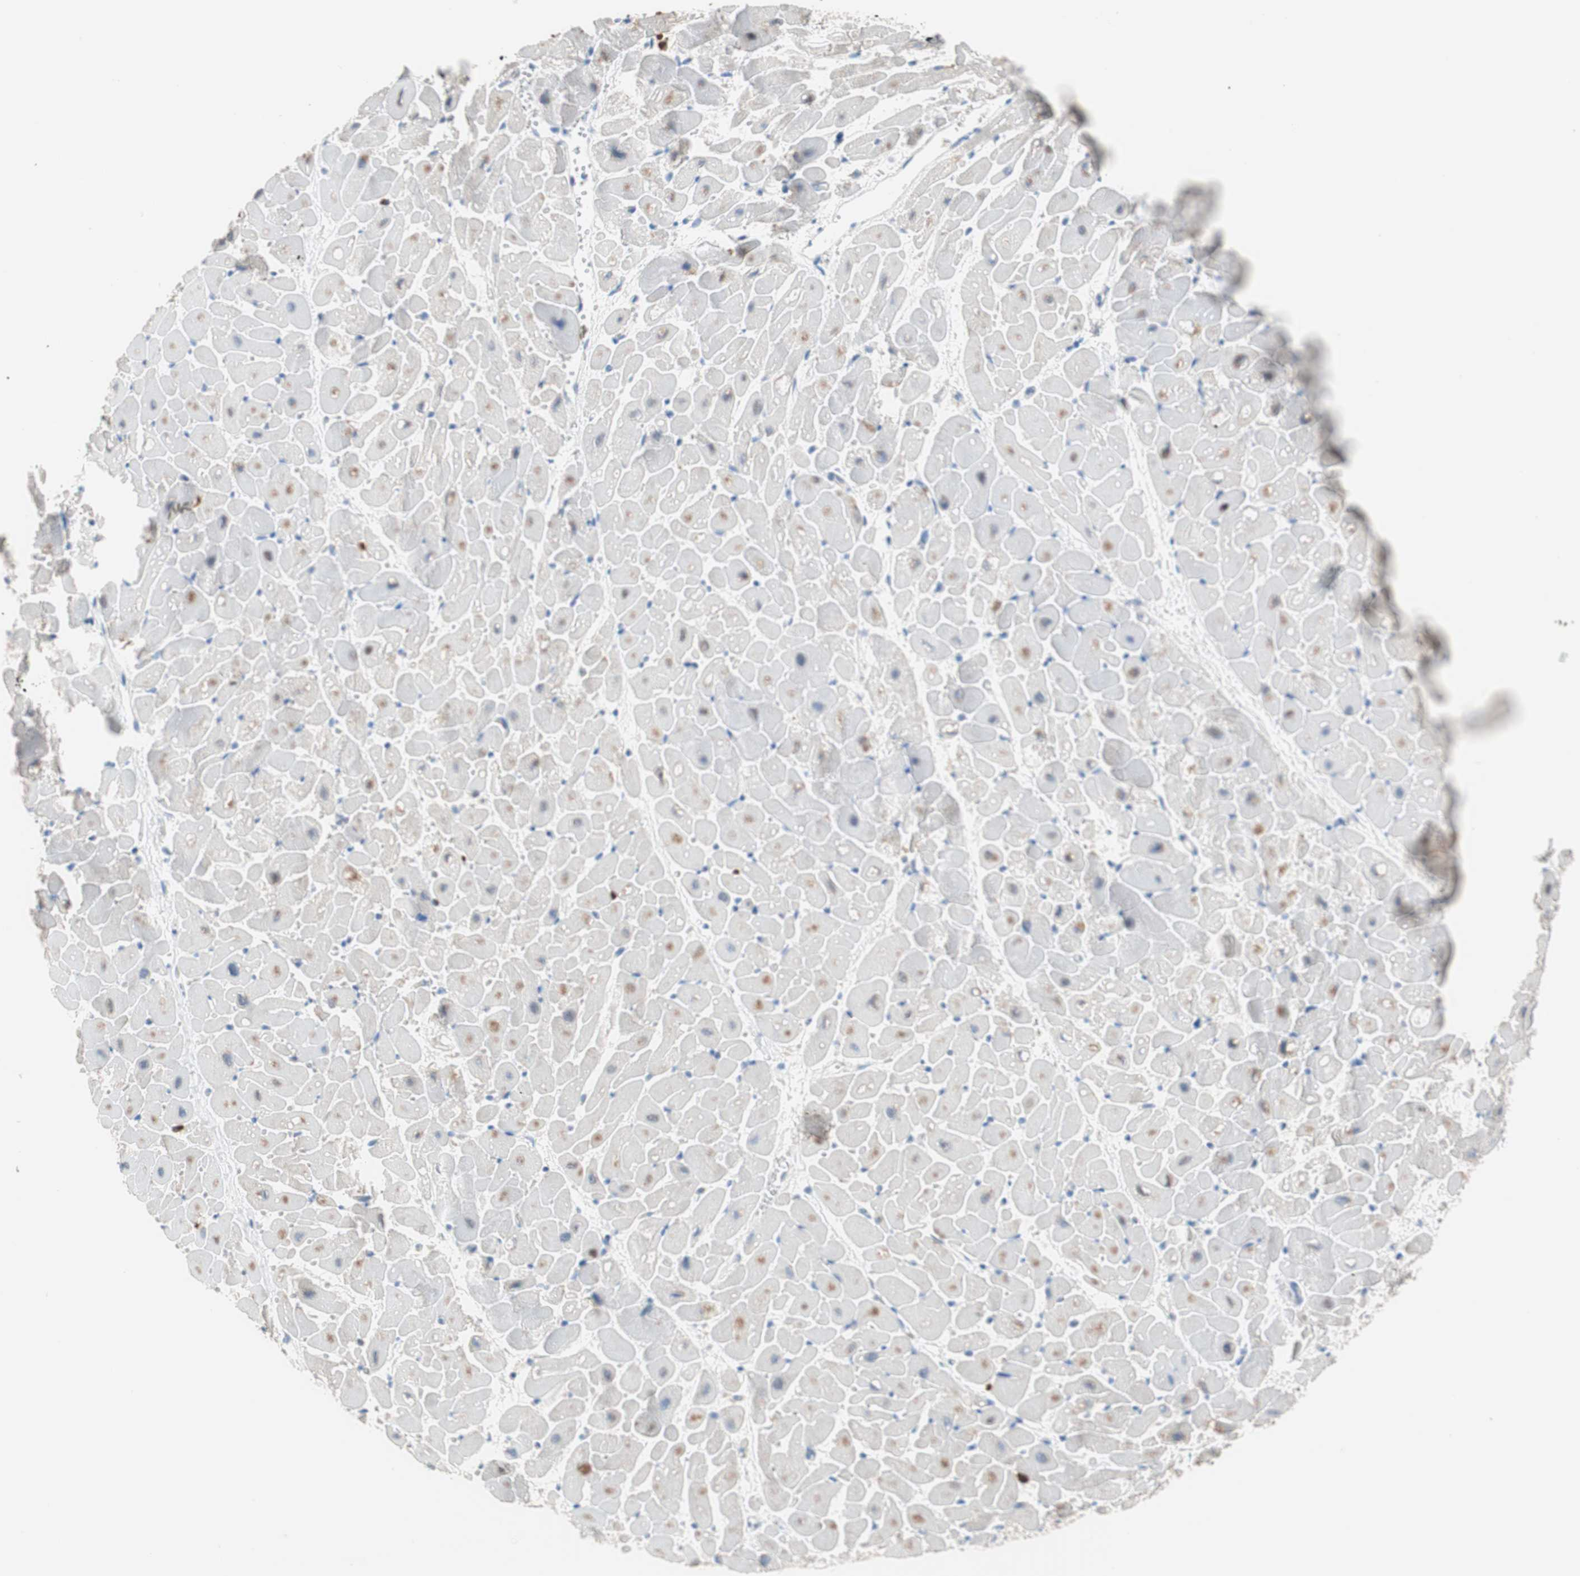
{"staining": {"intensity": "weak", "quantity": "<25%", "location": "cytoplasmic/membranous"}, "tissue": "heart muscle", "cell_type": "Cardiomyocytes", "image_type": "normal", "snomed": [{"axis": "morphology", "description": "Normal tissue, NOS"}, {"axis": "topography", "description": "Heart"}], "caption": "DAB immunohistochemical staining of benign human heart muscle shows no significant staining in cardiomyocytes. (Stains: DAB (3,3'-diaminobenzidine) IHC with hematoxylin counter stain, Microscopy: brightfield microscopy at high magnification).", "gene": "CLEC4D", "patient": {"sex": "female", "age": 19}}